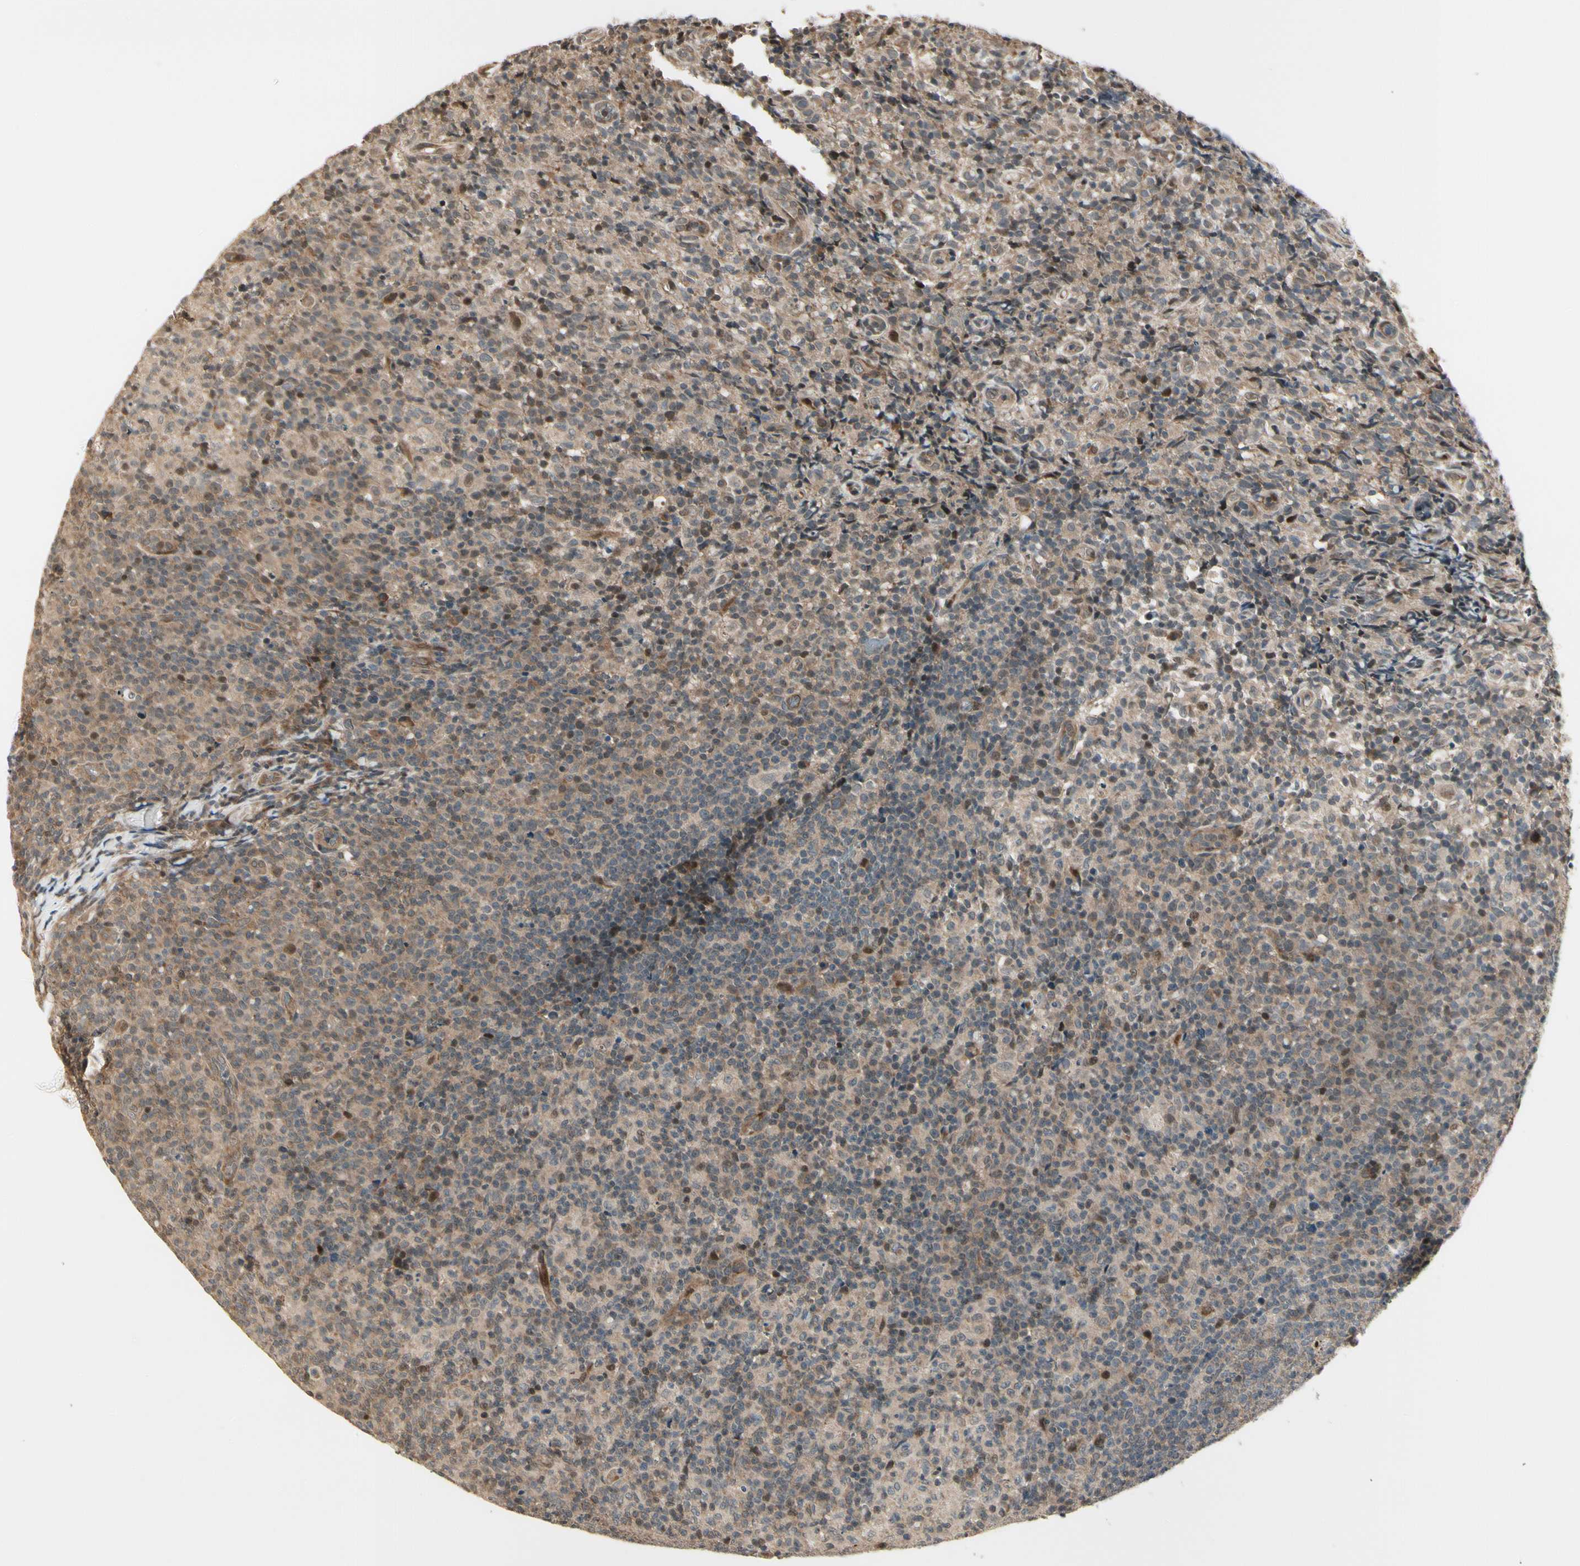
{"staining": {"intensity": "weak", "quantity": "25%-75%", "location": "cytoplasmic/membranous"}, "tissue": "lymph node", "cell_type": "Germinal center cells", "image_type": "normal", "snomed": [{"axis": "morphology", "description": "Normal tissue, NOS"}, {"axis": "morphology", "description": "Inflammation, NOS"}, {"axis": "topography", "description": "Lymph node"}], "caption": "Immunohistochemistry (IHC) micrograph of benign human lymph node stained for a protein (brown), which demonstrates low levels of weak cytoplasmic/membranous expression in about 25%-75% of germinal center cells.", "gene": "SVBP", "patient": {"sex": "male", "age": 55}}